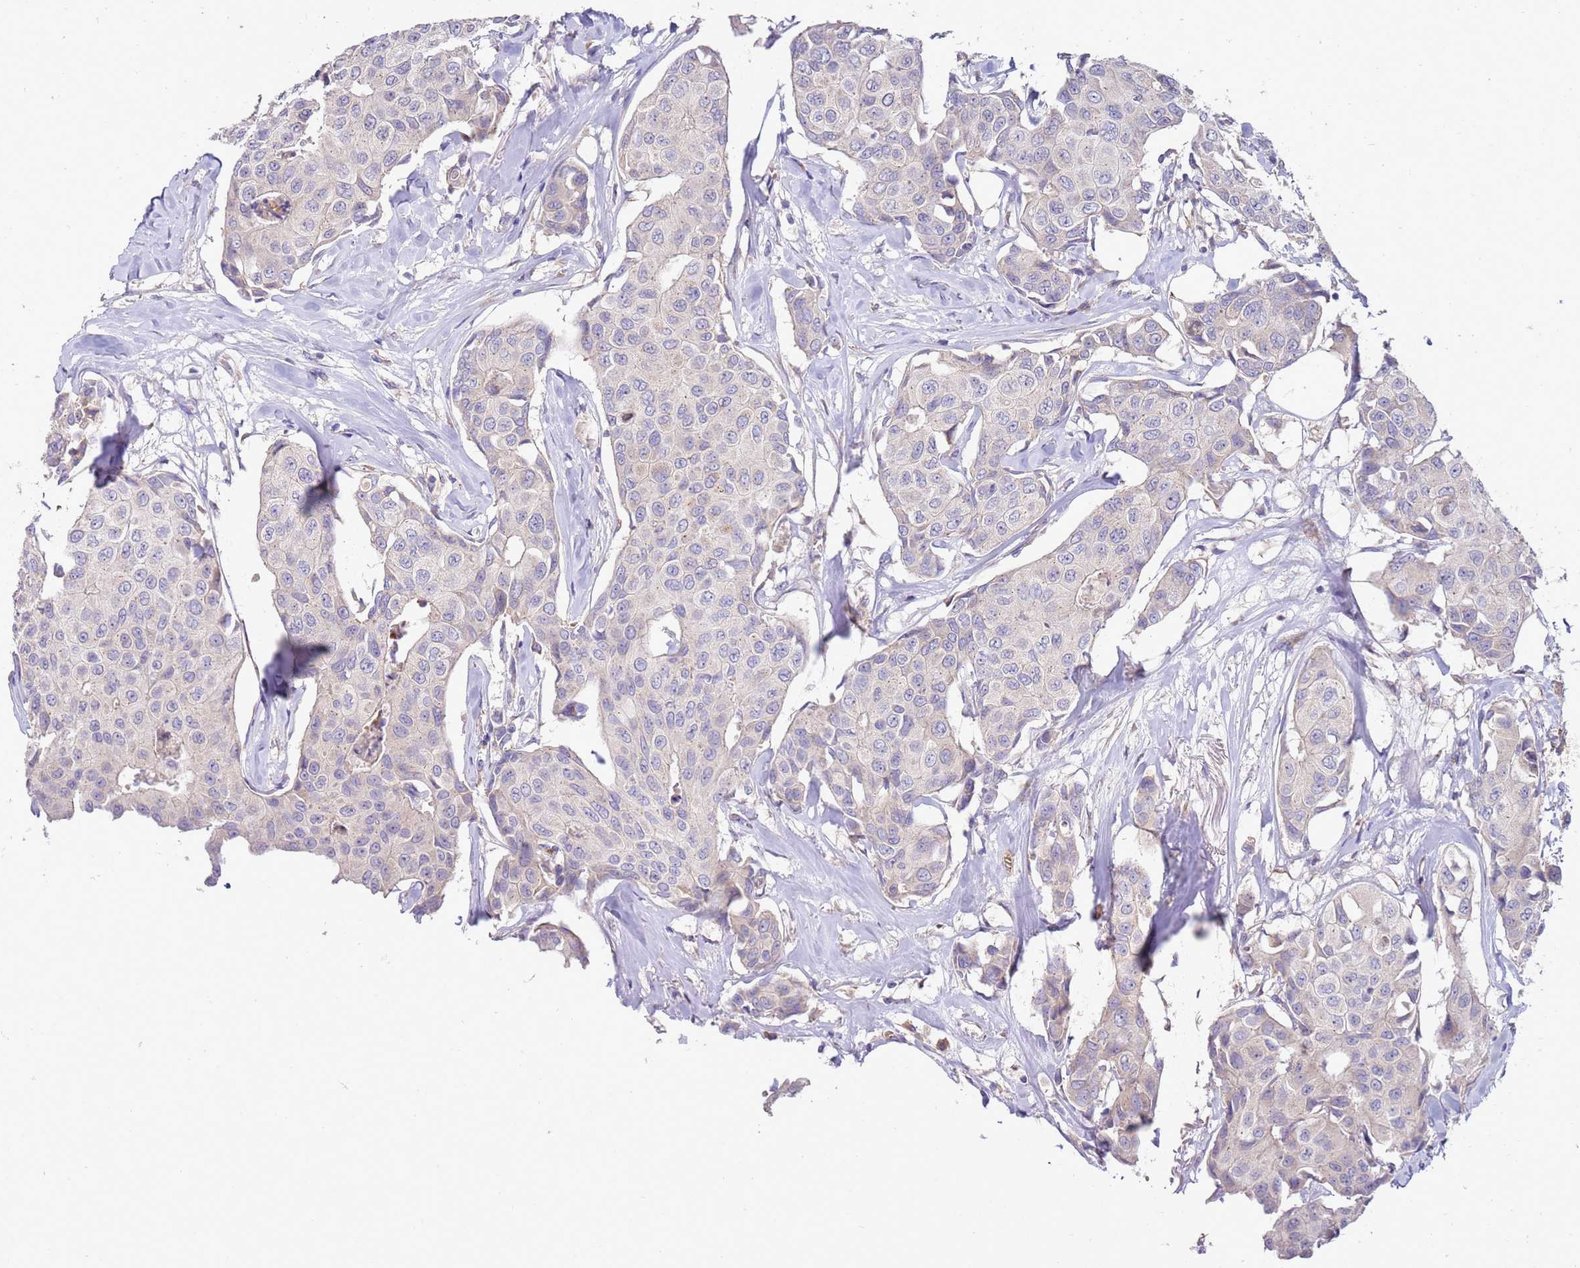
{"staining": {"intensity": "negative", "quantity": "none", "location": "none"}, "tissue": "breast cancer", "cell_type": "Tumor cells", "image_type": "cancer", "snomed": [{"axis": "morphology", "description": "Duct carcinoma"}, {"axis": "topography", "description": "Breast"}], "caption": "Tumor cells are negative for protein expression in human breast cancer.", "gene": "NMUR2", "patient": {"sex": "female", "age": 80}}